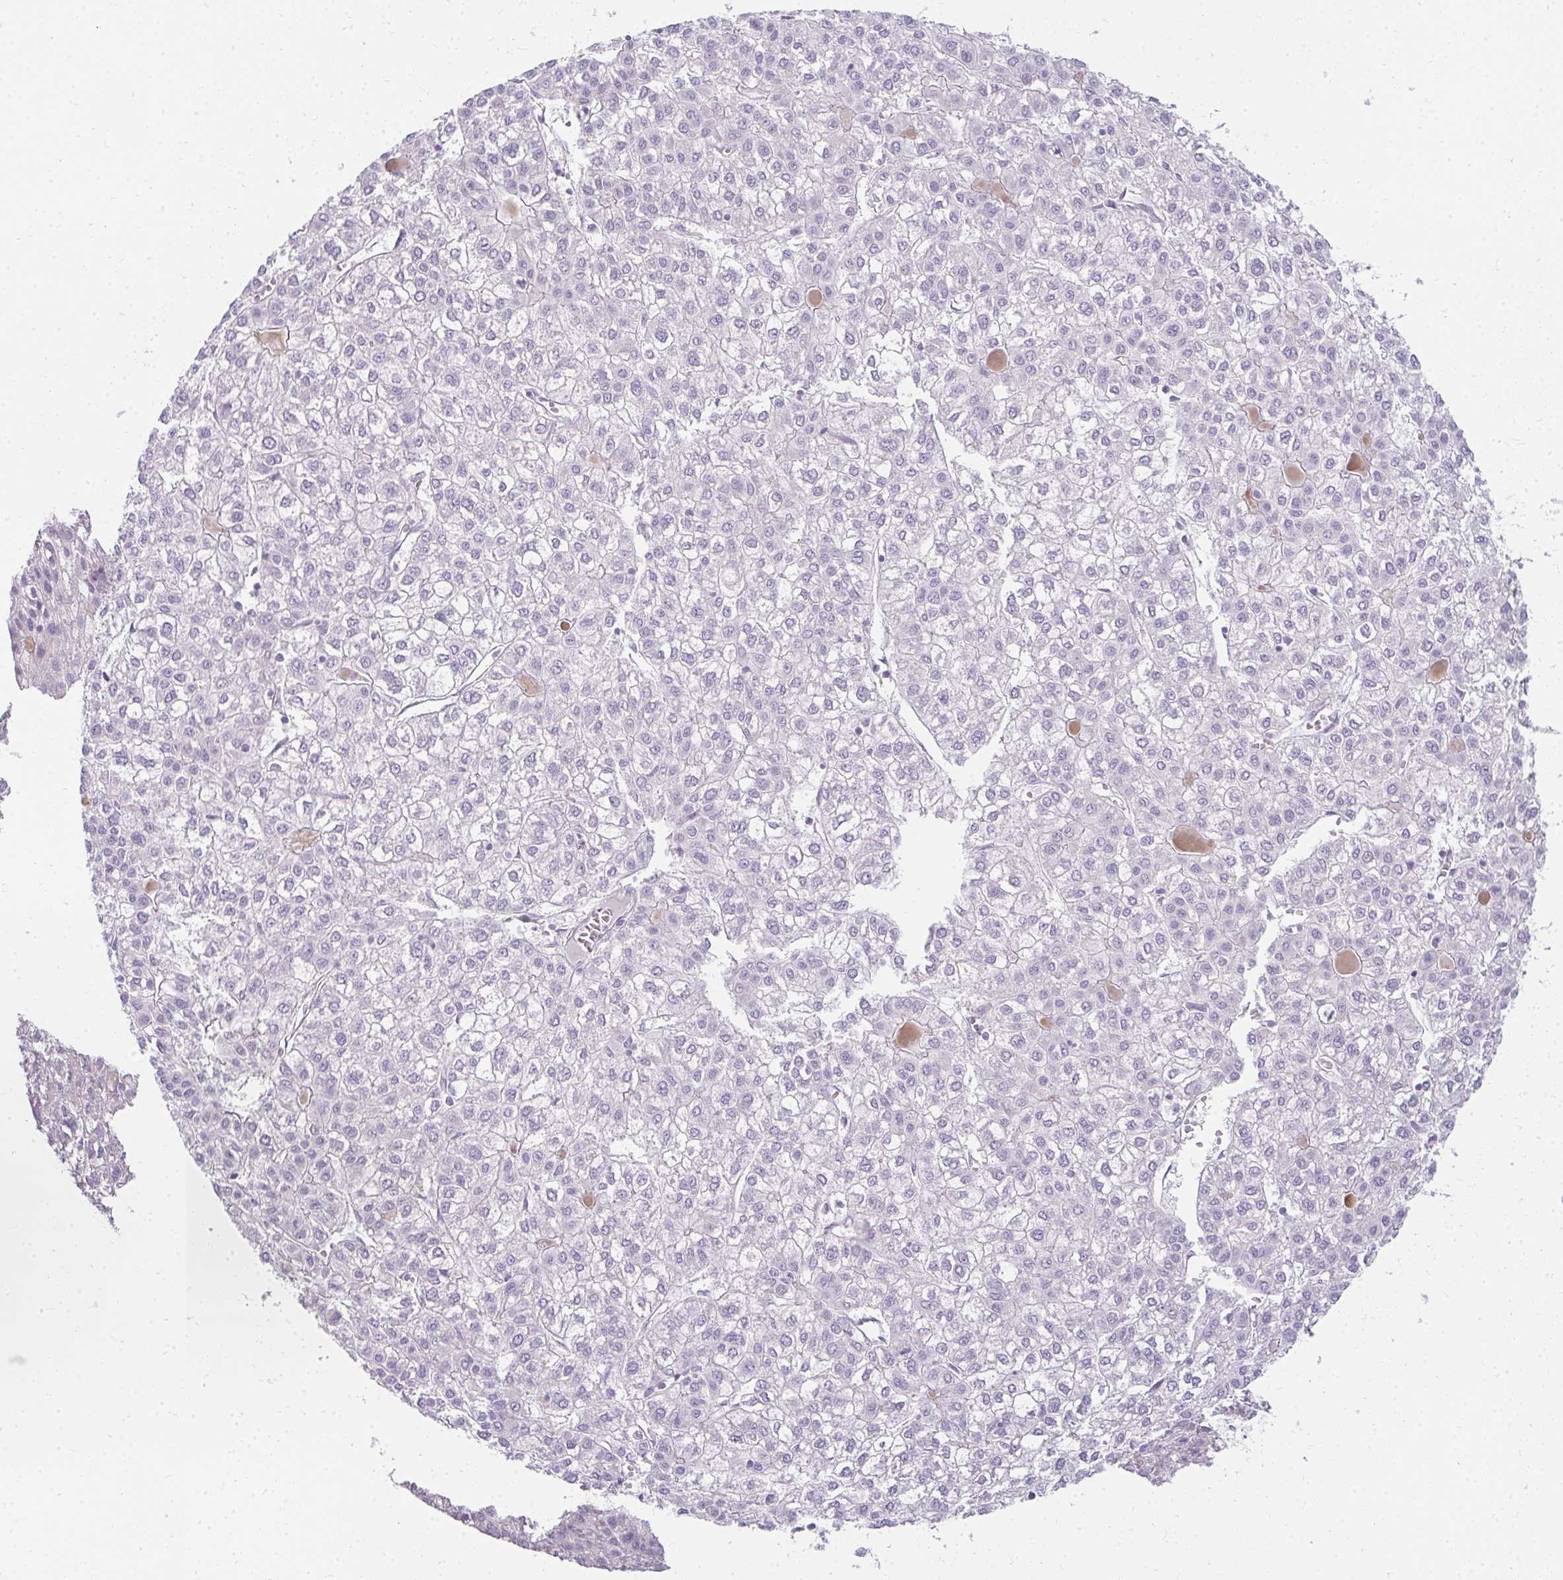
{"staining": {"intensity": "negative", "quantity": "none", "location": "none"}, "tissue": "liver cancer", "cell_type": "Tumor cells", "image_type": "cancer", "snomed": [{"axis": "morphology", "description": "Carcinoma, Hepatocellular, NOS"}, {"axis": "topography", "description": "Liver"}], "caption": "High magnification brightfield microscopy of liver hepatocellular carcinoma stained with DAB (brown) and counterstained with hematoxylin (blue): tumor cells show no significant expression. (Stains: DAB immunohistochemistry (IHC) with hematoxylin counter stain, Microscopy: brightfield microscopy at high magnification).", "gene": "PPP1R3G", "patient": {"sex": "female", "age": 43}}